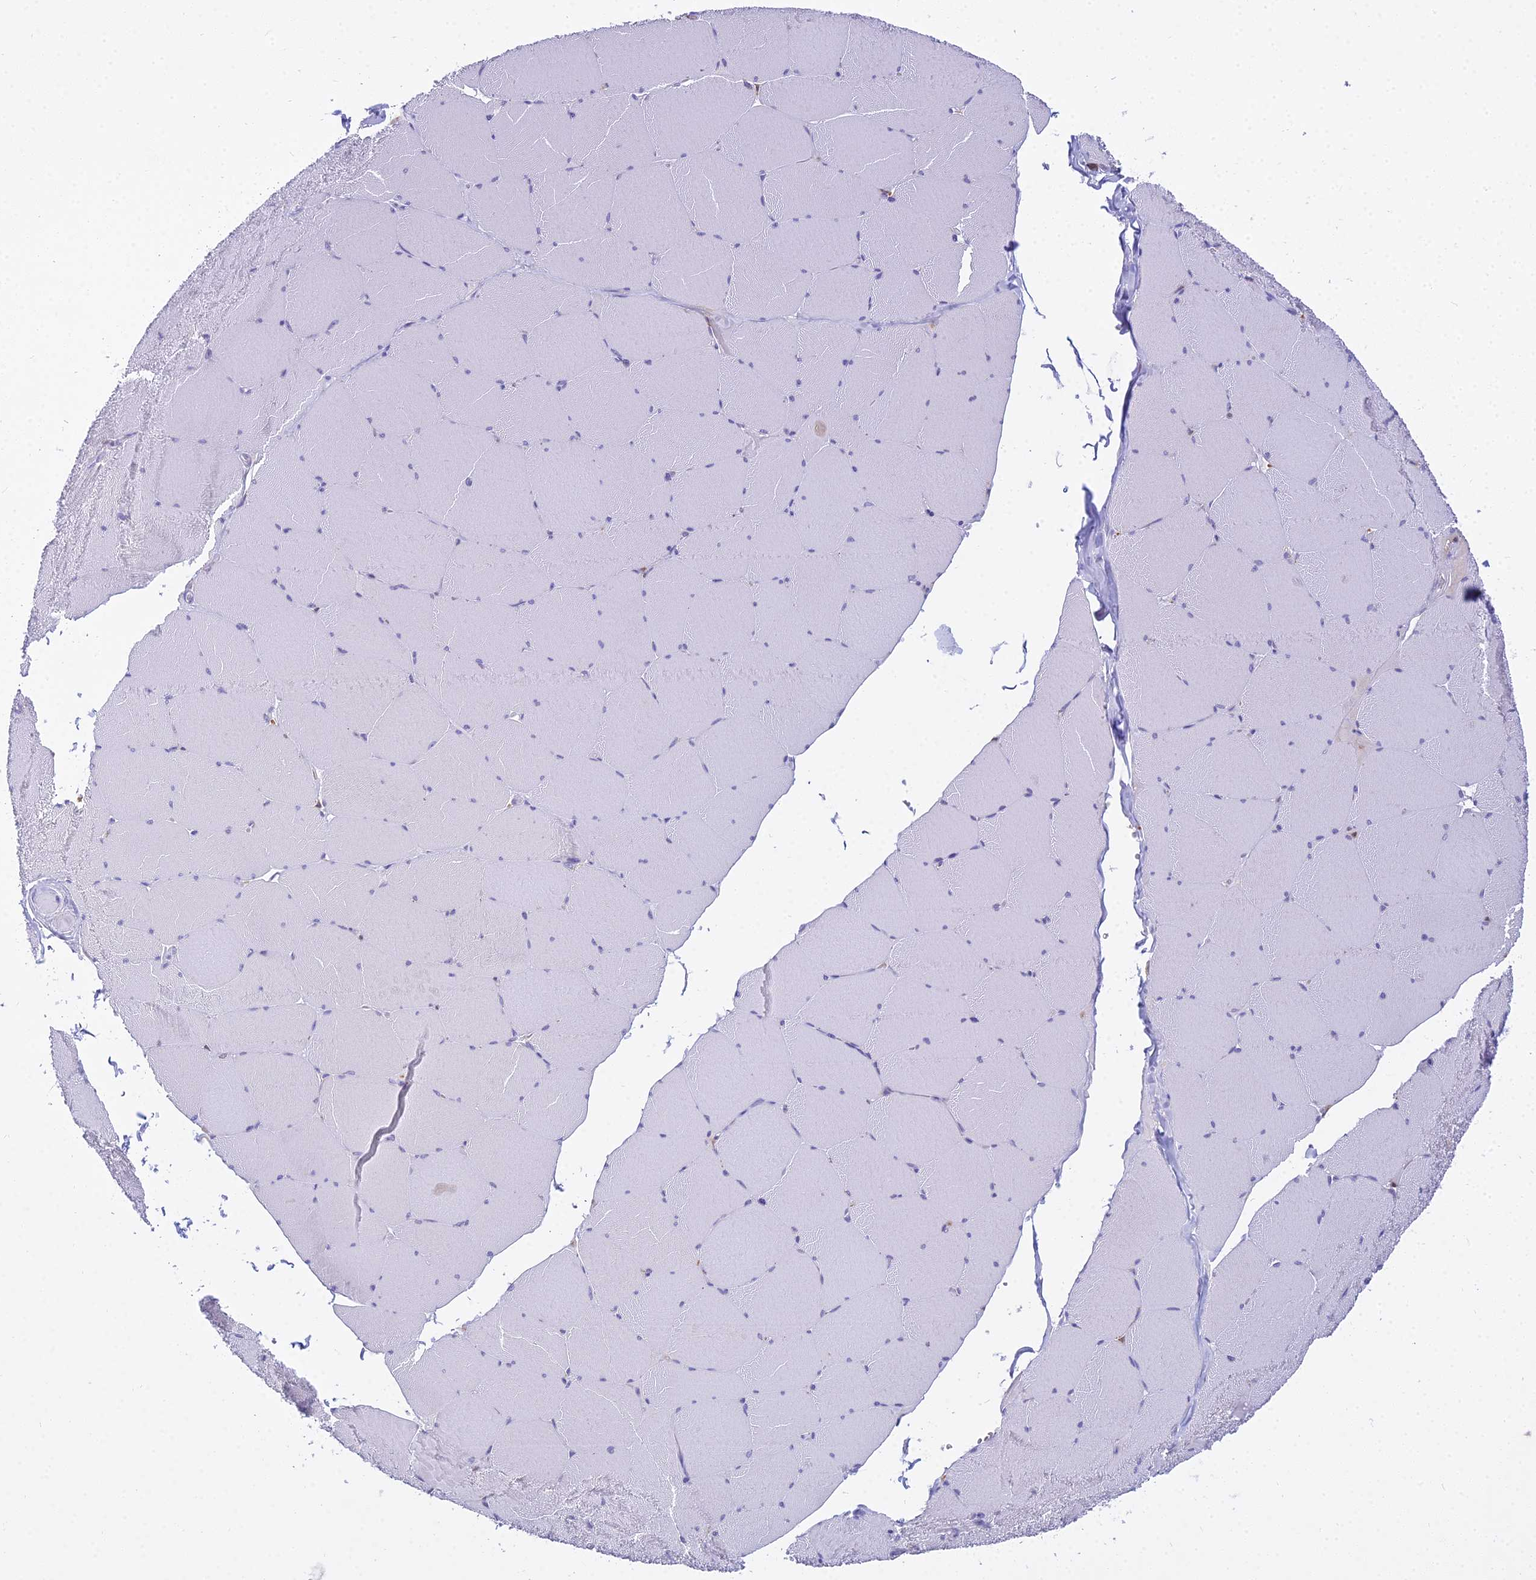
{"staining": {"intensity": "negative", "quantity": "none", "location": "none"}, "tissue": "skeletal muscle", "cell_type": "Myocytes", "image_type": "normal", "snomed": [{"axis": "morphology", "description": "Normal tissue, NOS"}, {"axis": "topography", "description": "Skeletal muscle"}, {"axis": "topography", "description": "Head-Neck"}], "caption": "This image is of benign skeletal muscle stained with IHC to label a protein in brown with the nuclei are counter-stained blue. There is no staining in myocytes.", "gene": "UBE2G1", "patient": {"sex": "male", "age": 66}}